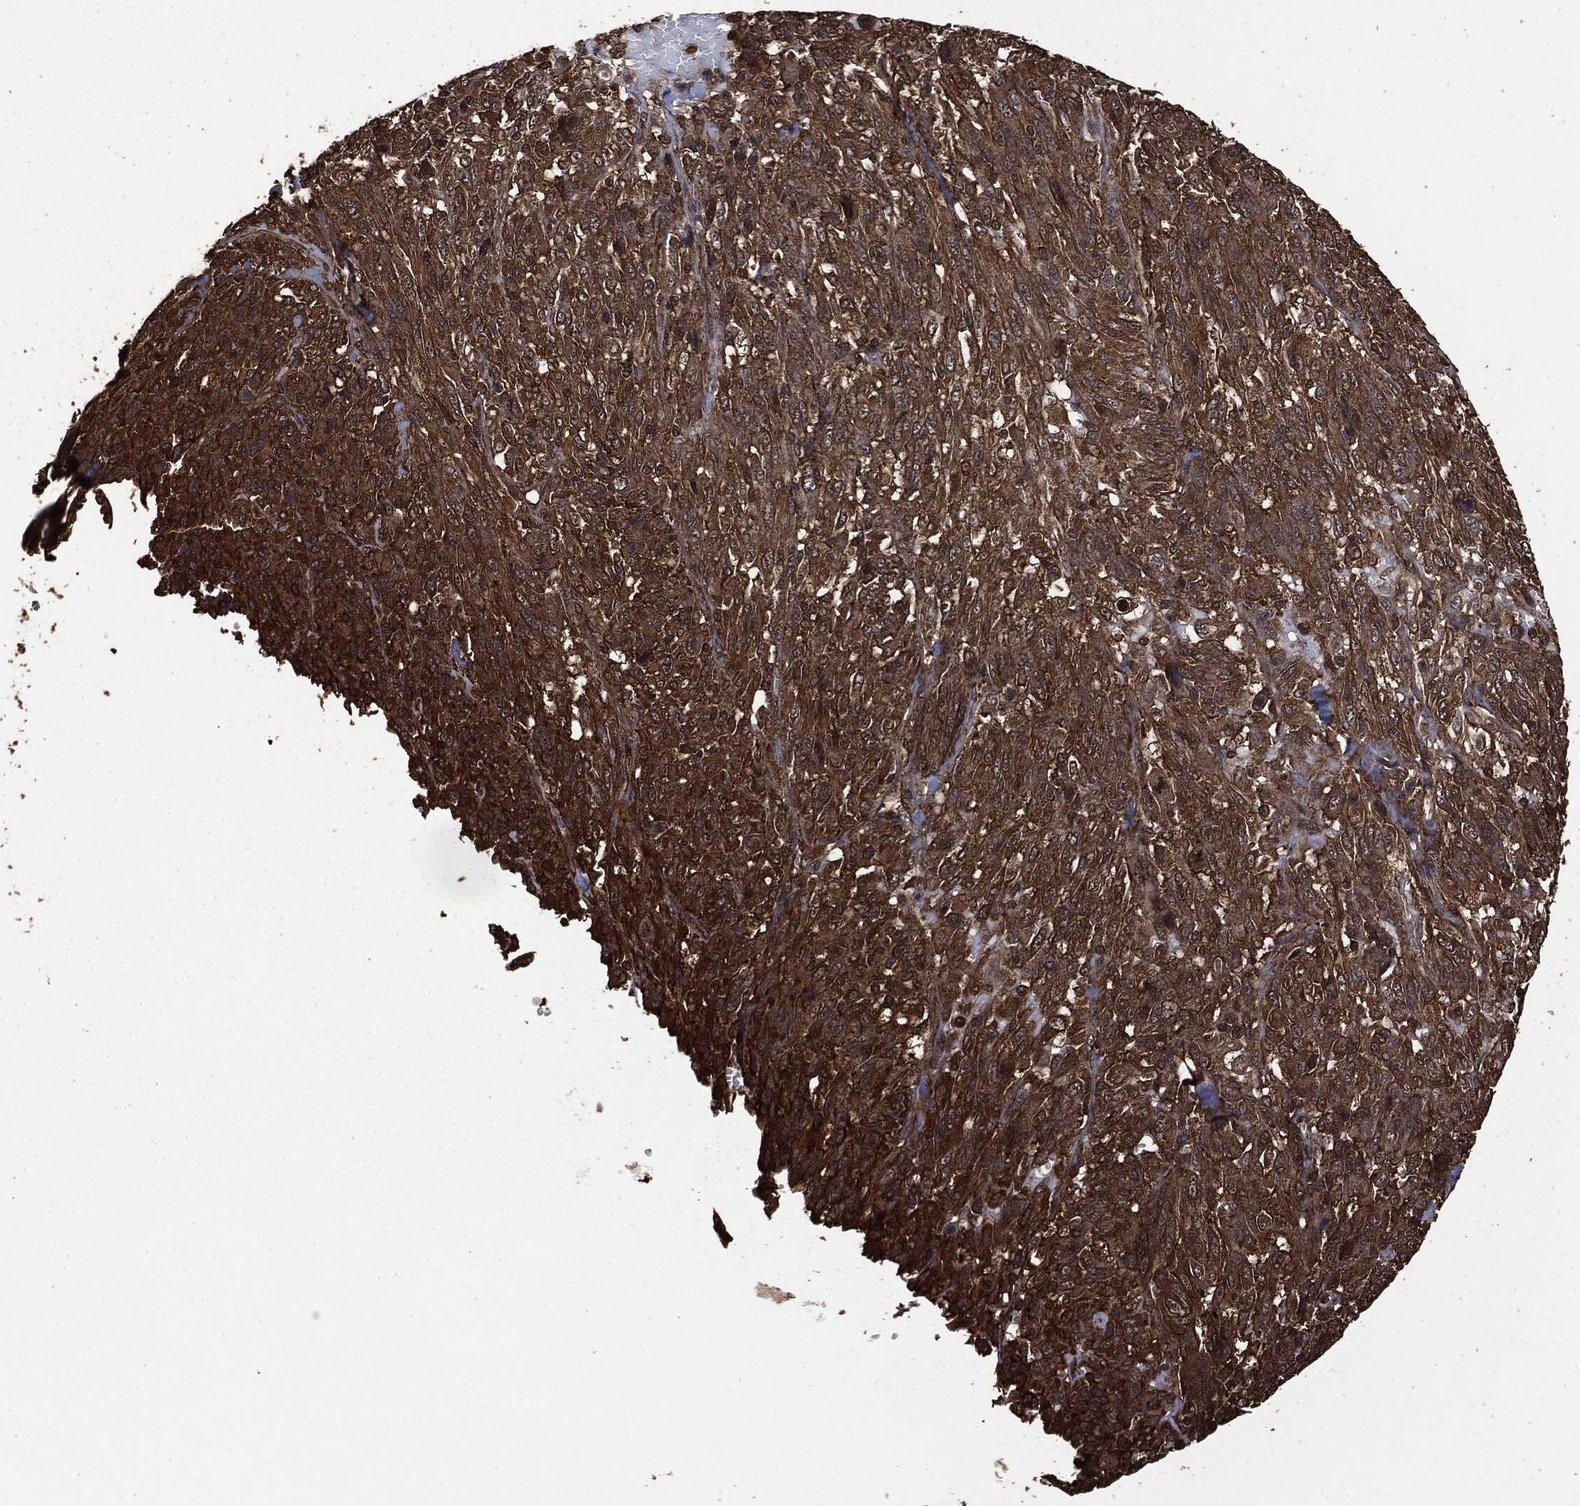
{"staining": {"intensity": "strong", "quantity": ">75%", "location": "cytoplasmic/membranous"}, "tissue": "melanoma", "cell_type": "Tumor cells", "image_type": "cancer", "snomed": [{"axis": "morphology", "description": "Malignant melanoma, NOS"}, {"axis": "topography", "description": "Skin"}], "caption": "Malignant melanoma was stained to show a protein in brown. There is high levels of strong cytoplasmic/membranous staining in about >75% of tumor cells. (IHC, brightfield microscopy, high magnification).", "gene": "HRAS", "patient": {"sex": "female", "age": 91}}